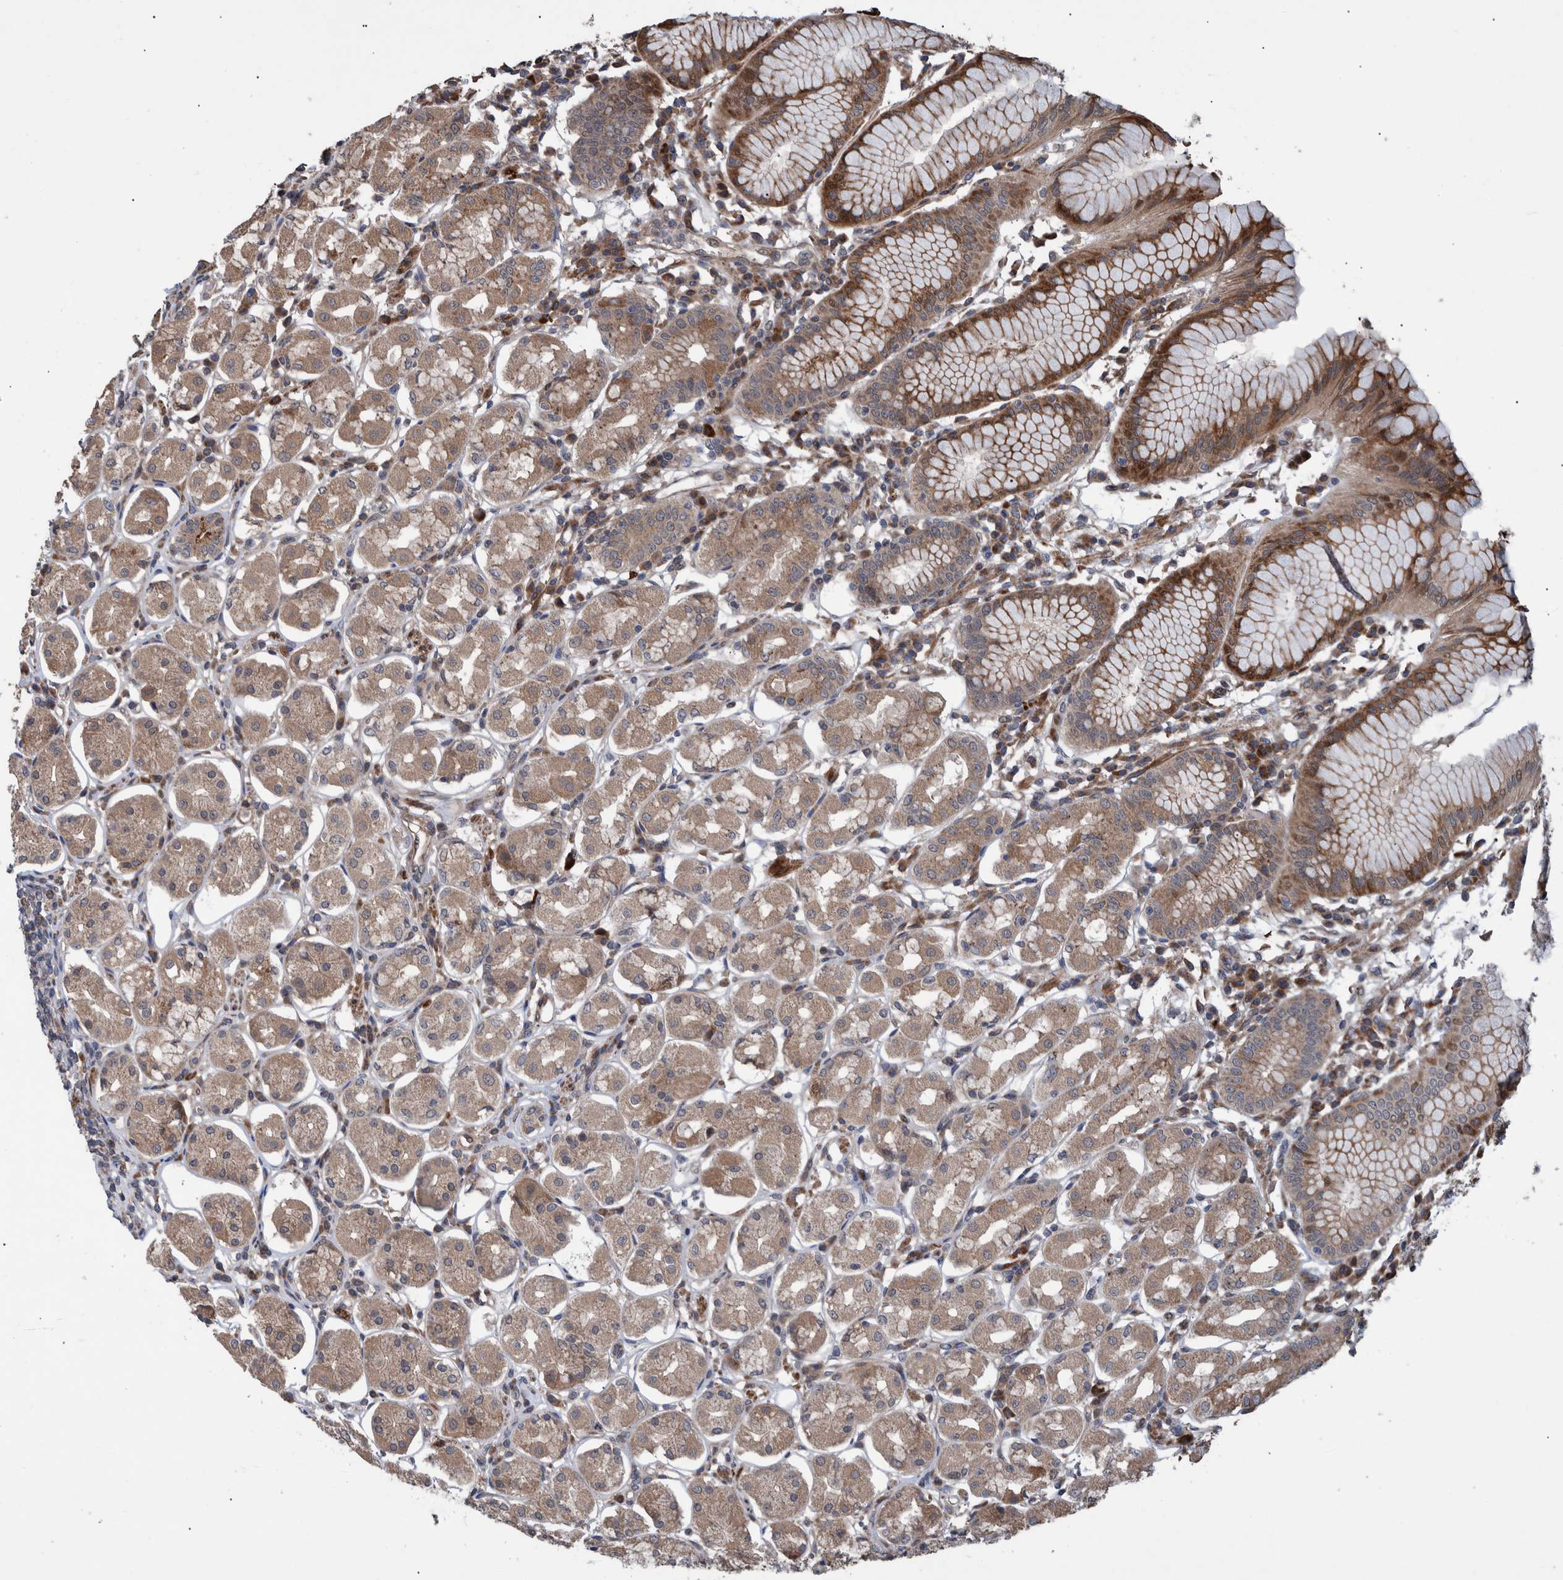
{"staining": {"intensity": "moderate", "quantity": ">75%", "location": "cytoplasmic/membranous"}, "tissue": "stomach", "cell_type": "Glandular cells", "image_type": "normal", "snomed": [{"axis": "morphology", "description": "Normal tissue, NOS"}, {"axis": "topography", "description": "Stomach"}, {"axis": "topography", "description": "Stomach, lower"}], "caption": "Immunohistochemistry (IHC) micrograph of normal stomach: human stomach stained using immunohistochemistry (IHC) shows medium levels of moderate protein expression localized specifically in the cytoplasmic/membranous of glandular cells, appearing as a cytoplasmic/membranous brown color.", "gene": "B3GNTL1", "patient": {"sex": "female", "age": 56}}